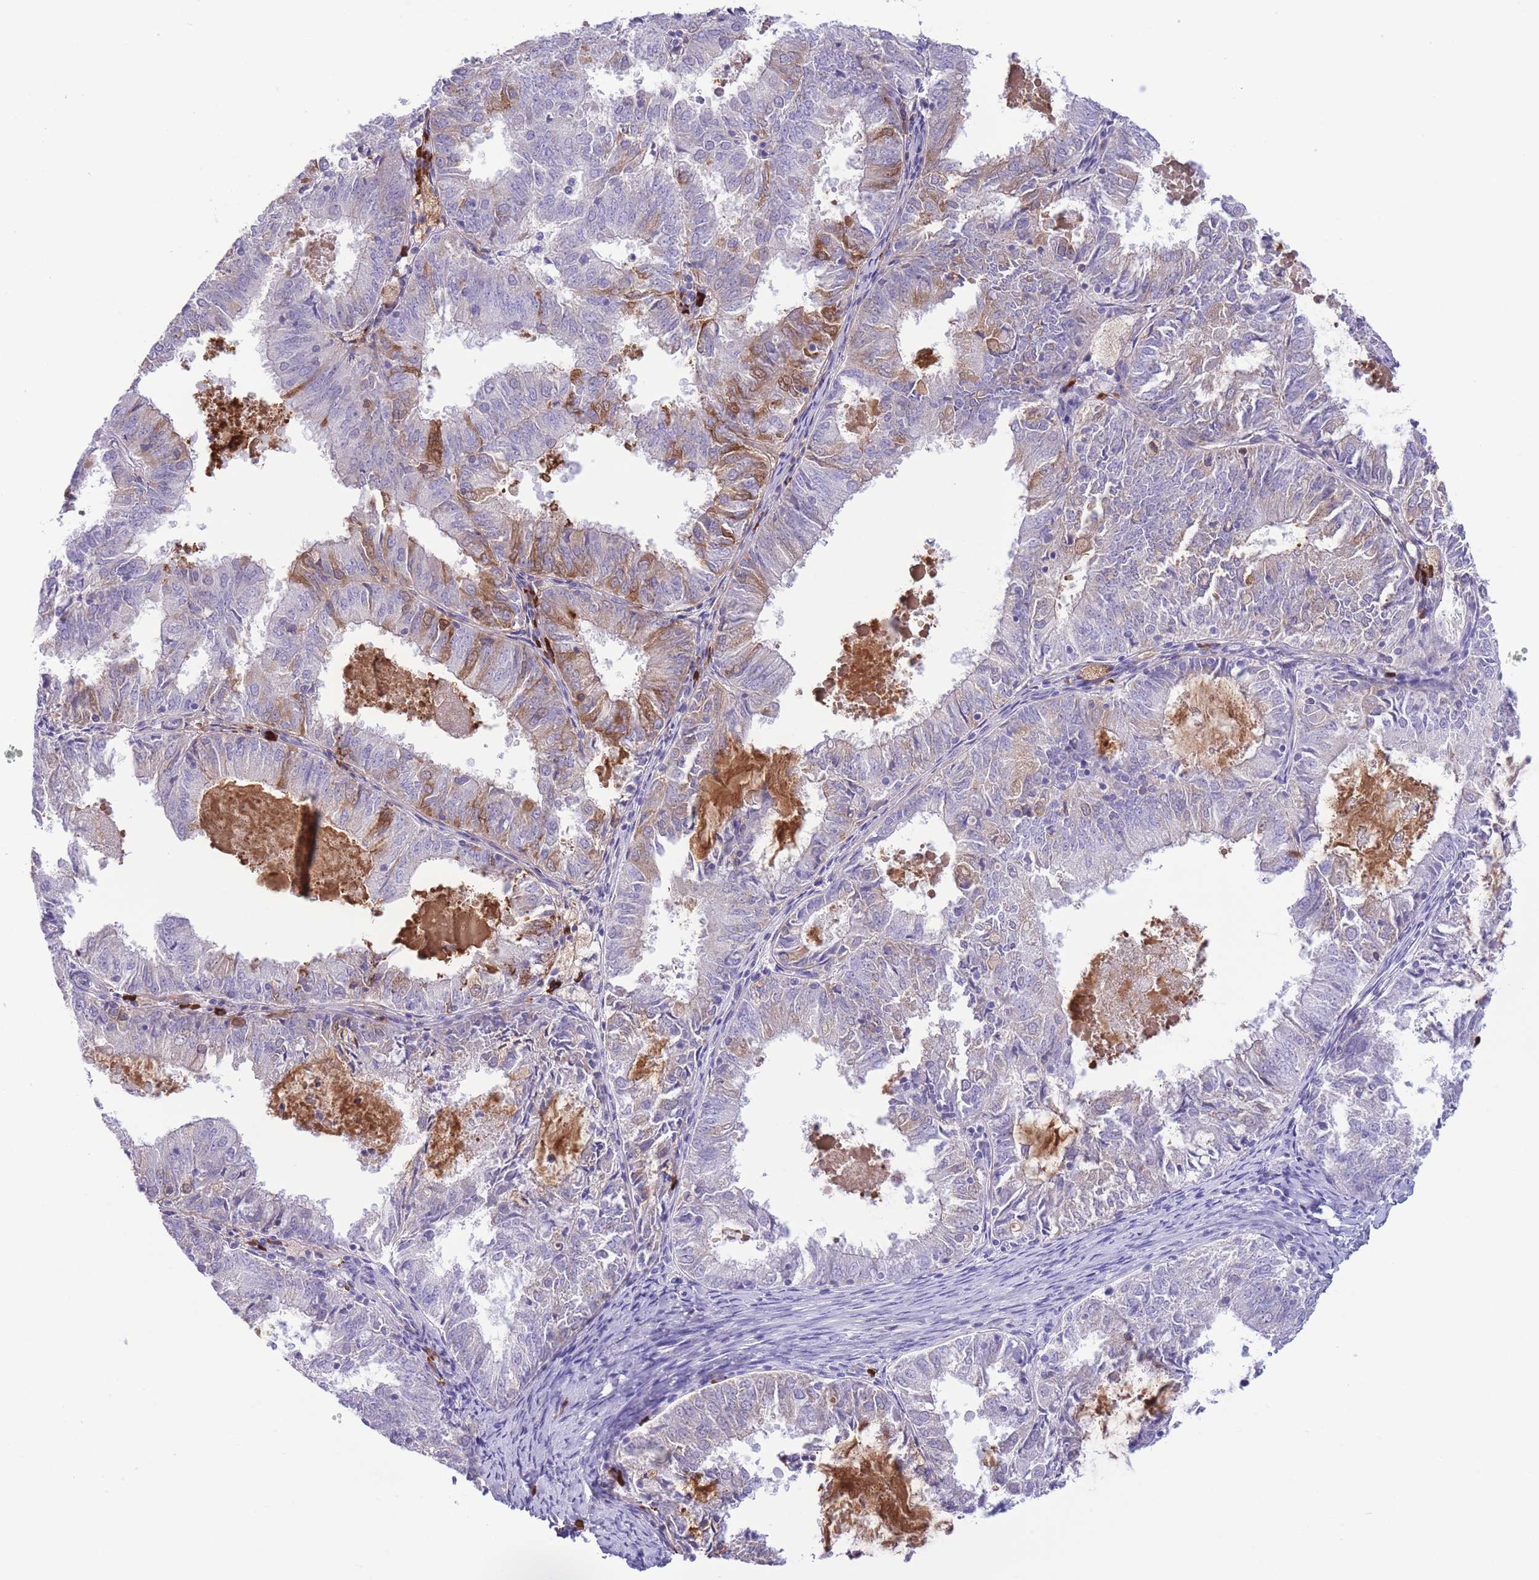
{"staining": {"intensity": "moderate", "quantity": "<25%", "location": "cytoplasmic/membranous"}, "tissue": "endometrial cancer", "cell_type": "Tumor cells", "image_type": "cancer", "snomed": [{"axis": "morphology", "description": "Adenocarcinoma, NOS"}, {"axis": "topography", "description": "Endometrium"}], "caption": "Immunohistochemical staining of human endometrial cancer exhibits moderate cytoplasmic/membranous protein staining in approximately <25% of tumor cells.", "gene": "ASAP3", "patient": {"sex": "female", "age": 57}}